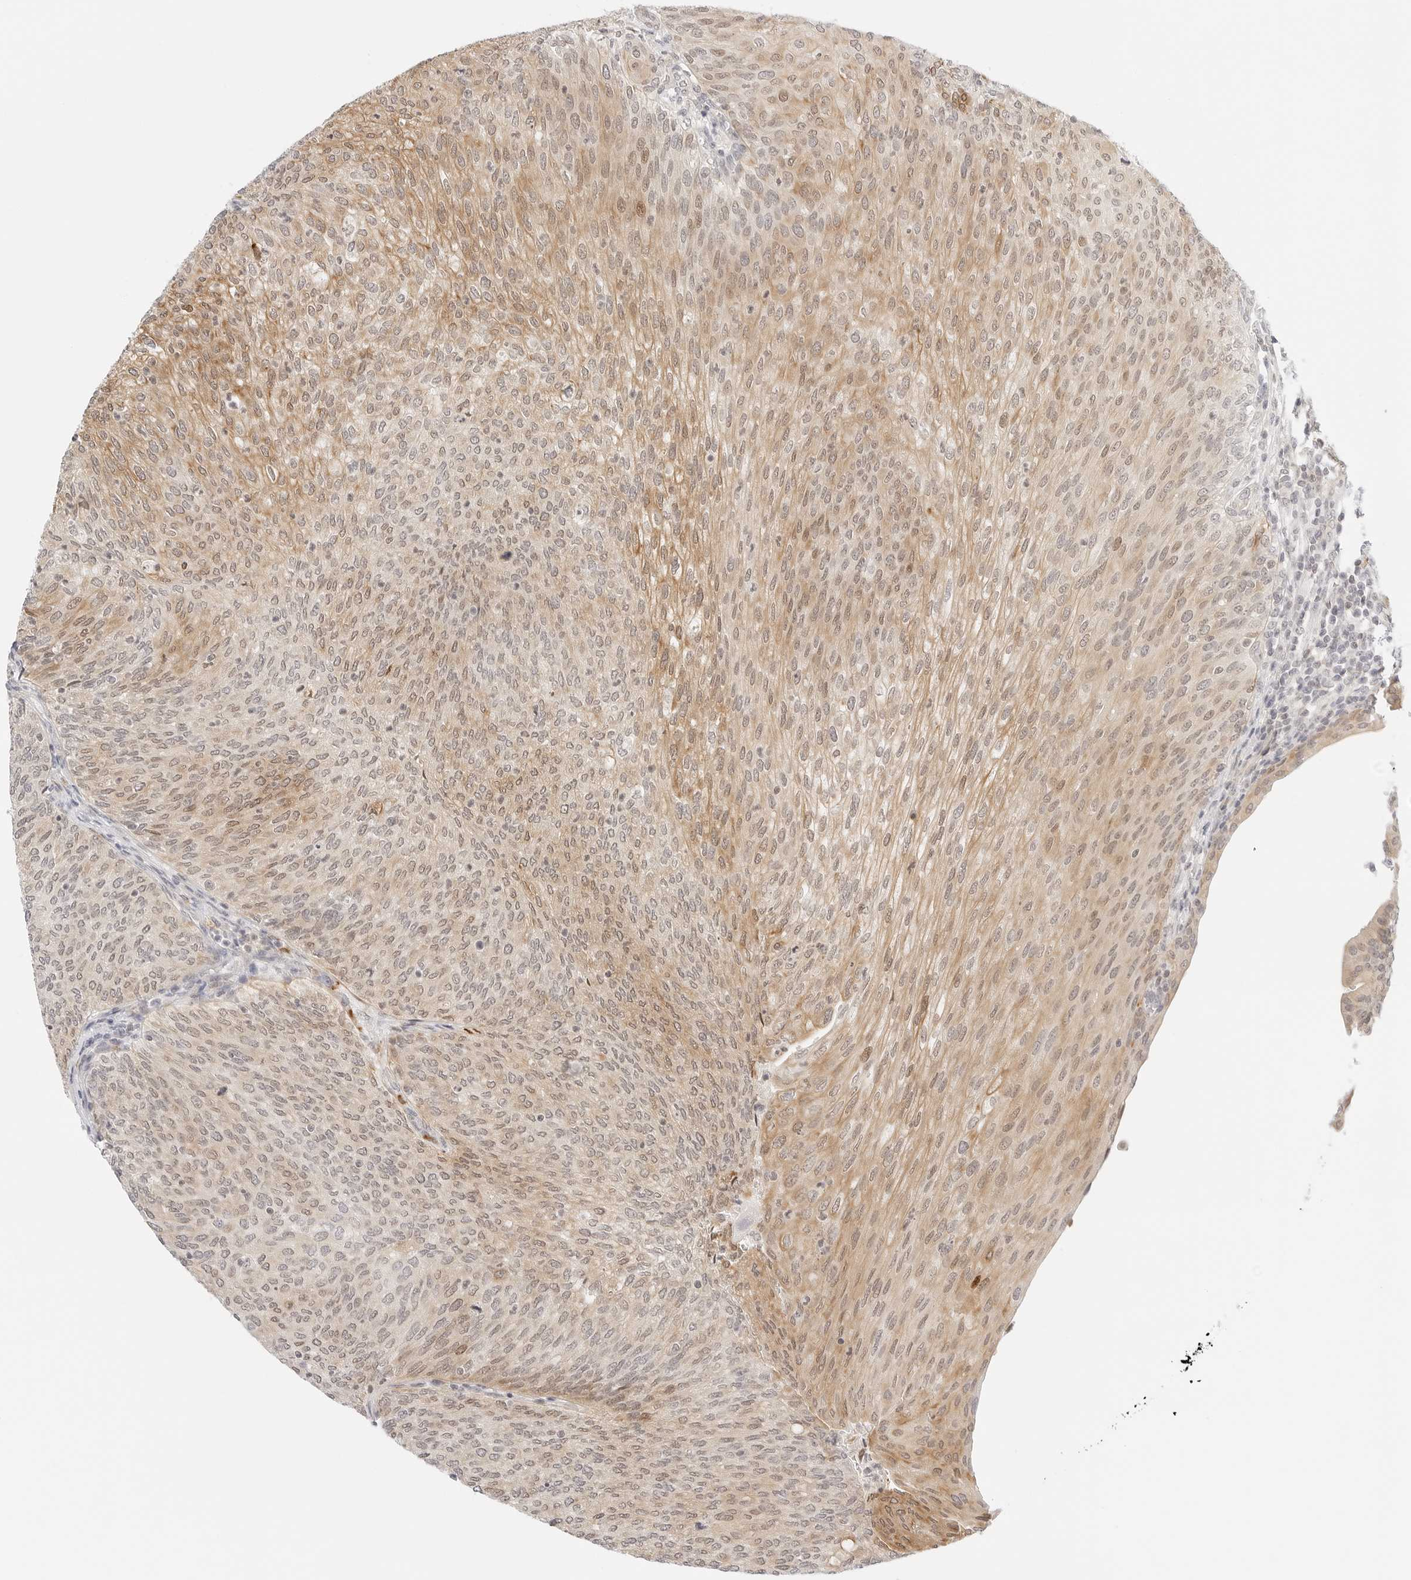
{"staining": {"intensity": "moderate", "quantity": ">75%", "location": "cytoplasmic/membranous,nuclear"}, "tissue": "urothelial cancer", "cell_type": "Tumor cells", "image_type": "cancer", "snomed": [{"axis": "morphology", "description": "Urothelial carcinoma, Low grade"}, {"axis": "topography", "description": "Urinary bladder"}], "caption": "The image demonstrates immunohistochemical staining of urothelial cancer. There is moderate cytoplasmic/membranous and nuclear expression is identified in approximately >75% of tumor cells.", "gene": "TEKT2", "patient": {"sex": "female", "age": 79}}